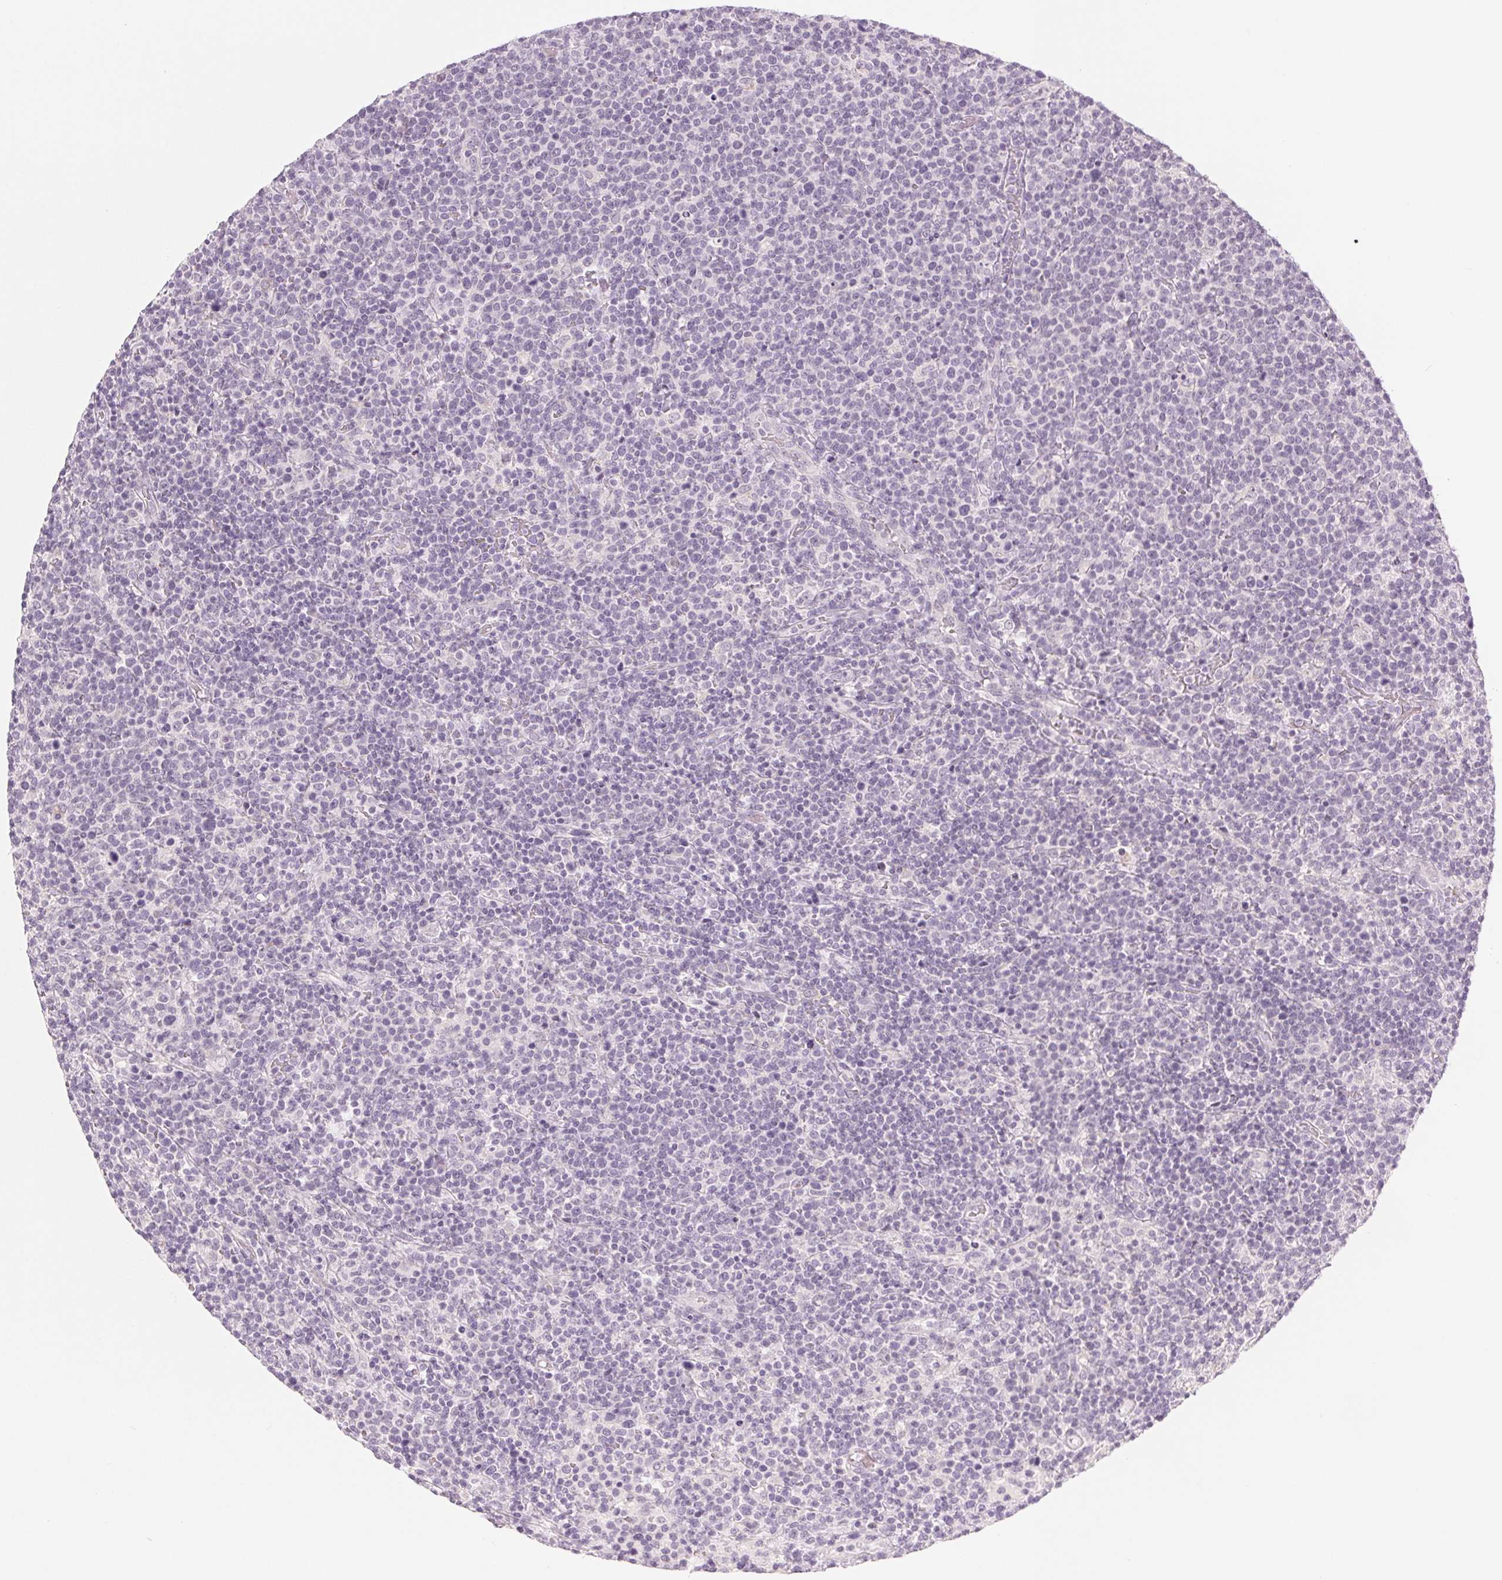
{"staining": {"intensity": "negative", "quantity": "none", "location": "none"}, "tissue": "lymphoma", "cell_type": "Tumor cells", "image_type": "cancer", "snomed": [{"axis": "morphology", "description": "Malignant lymphoma, non-Hodgkin's type, High grade"}, {"axis": "topography", "description": "Lymph node"}], "caption": "Immunohistochemistry image of human lymphoma stained for a protein (brown), which shows no positivity in tumor cells. (DAB (3,3'-diaminobenzidine) immunohistochemistry (IHC), high magnification).", "gene": "EHHADH", "patient": {"sex": "male", "age": 61}}